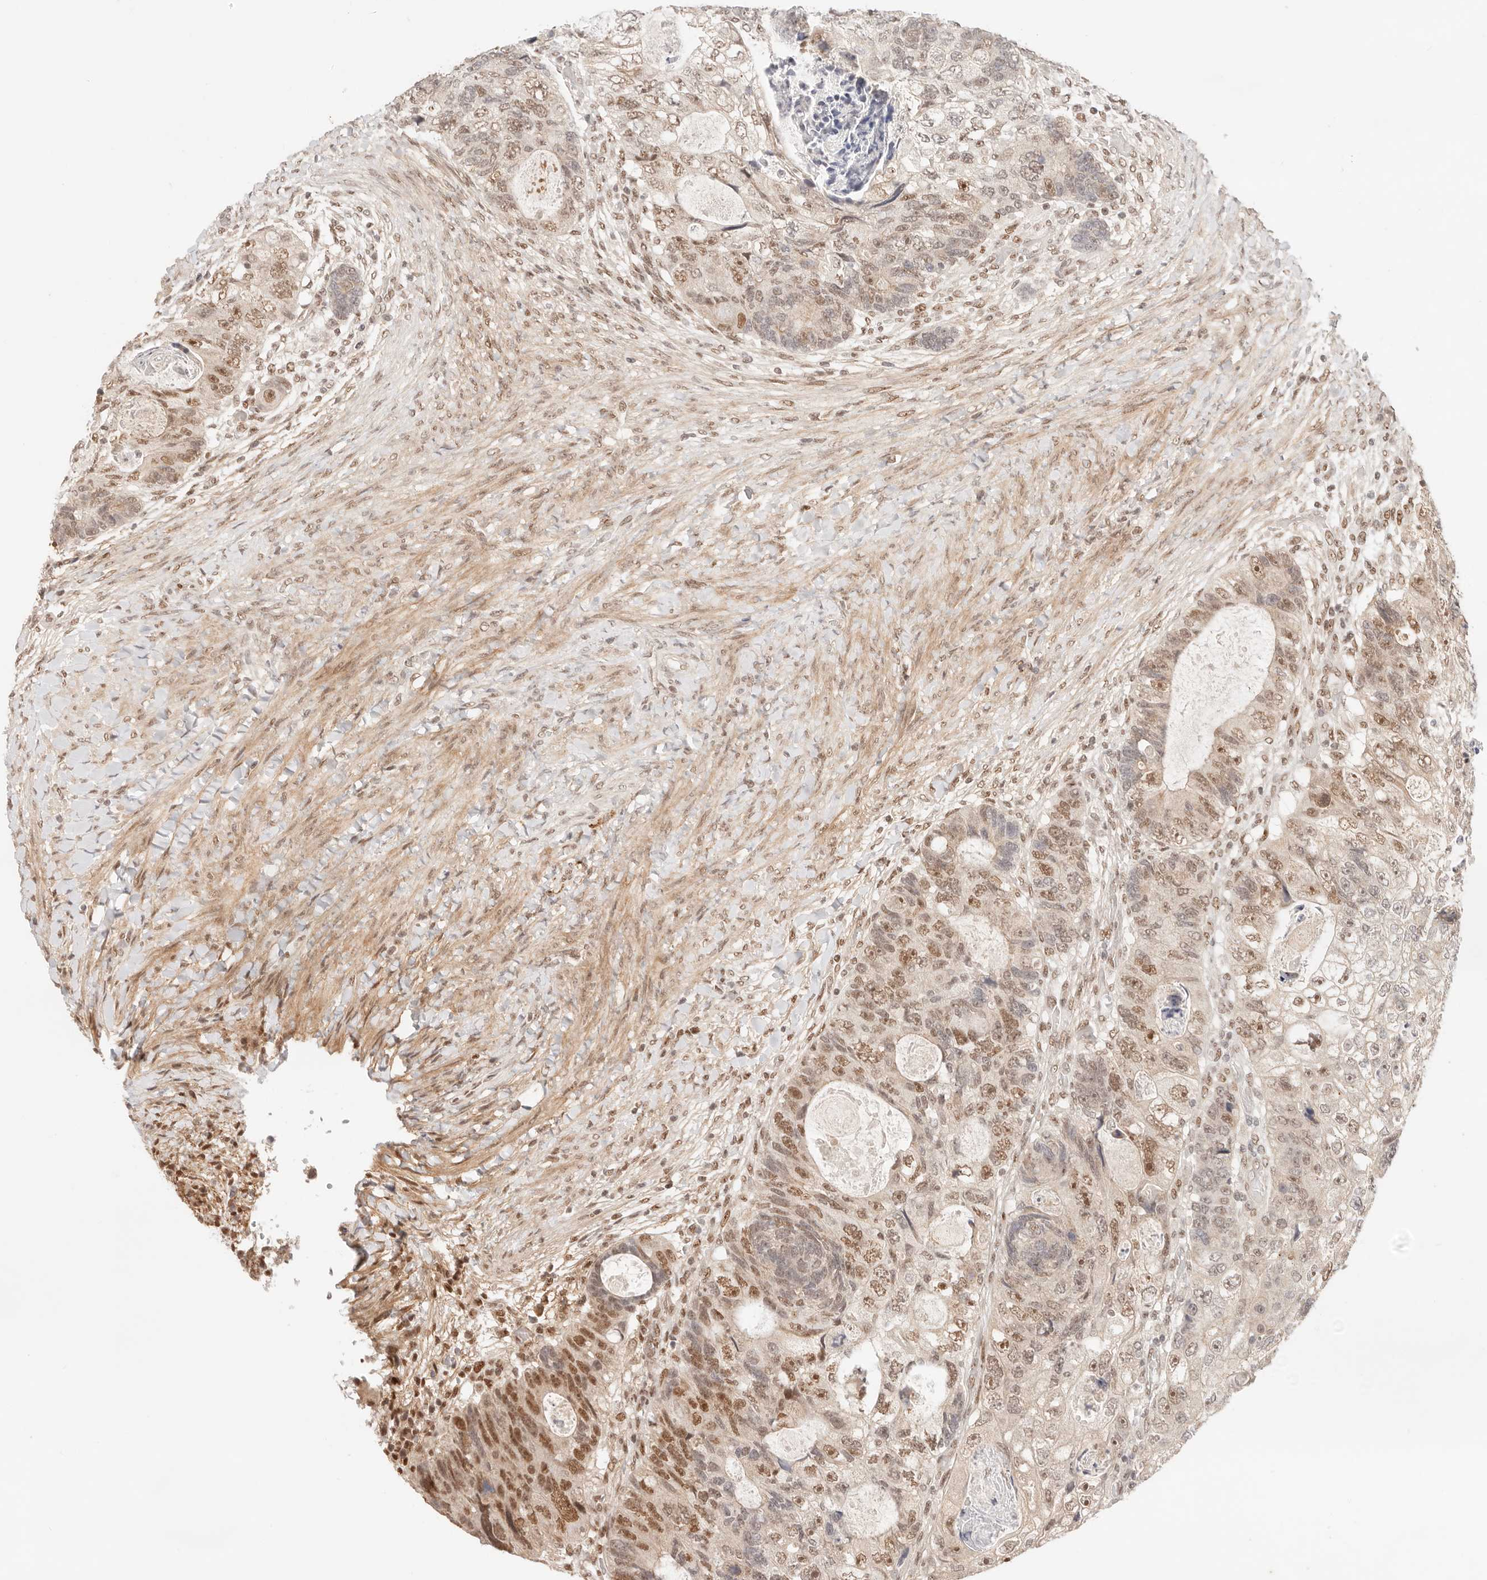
{"staining": {"intensity": "moderate", "quantity": ">75%", "location": "nuclear"}, "tissue": "colorectal cancer", "cell_type": "Tumor cells", "image_type": "cancer", "snomed": [{"axis": "morphology", "description": "Adenocarcinoma, NOS"}, {"axis": "topography", "description": "Rectum"}], "caption": "High-magnification brightfield microscopy of colorectal cancer stained with DAB (brown) and counterstained with hematoxylin (blue). tumor cells exhibit moderate nuclear expression is appreciated in approximately>75% of cells.", "gene": "GTF2E2", "patient": {"sex": "male", "age": 59}}